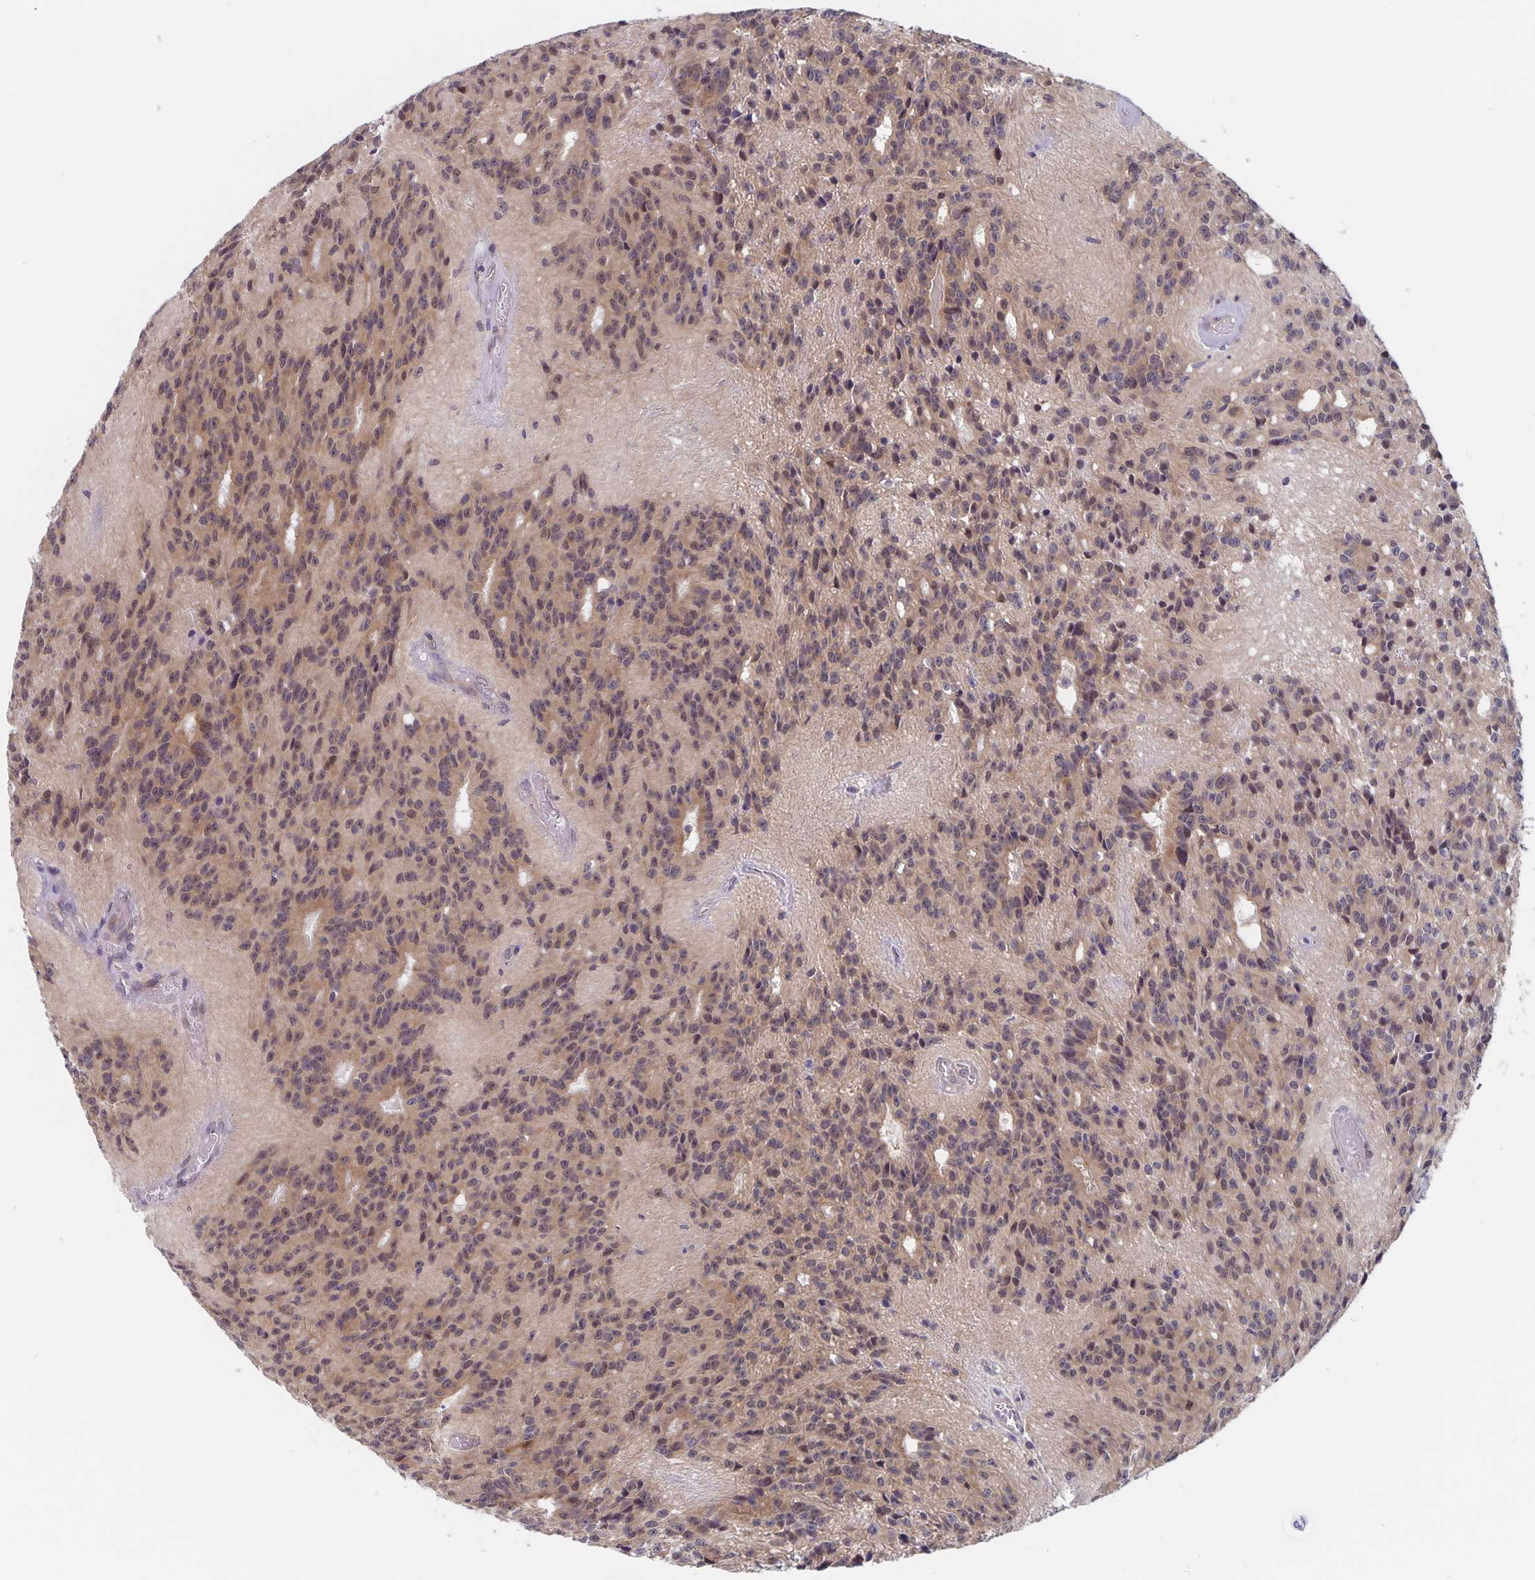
{"staining": {"intensity": "weak", "quantity": "25%-75%", "location": "nuclear"}, "tissue": "glioma", "cell_type": "Tumor cells", "image_type": "cancer", "snomed": [{"axis": "morphology", "description": "Glioma, malignant, Low grade"}, {"axis": "topography", "description": "Brain"}], "caption": "High-power microscopy captured an immunohistochemistry (IHC) histopathology image of glioma, revealing weak nuclear expression in approximately 25%-75% of tumor cells.", "gene": "BAG6", "patient": {"sex": "male", "age": 31}}